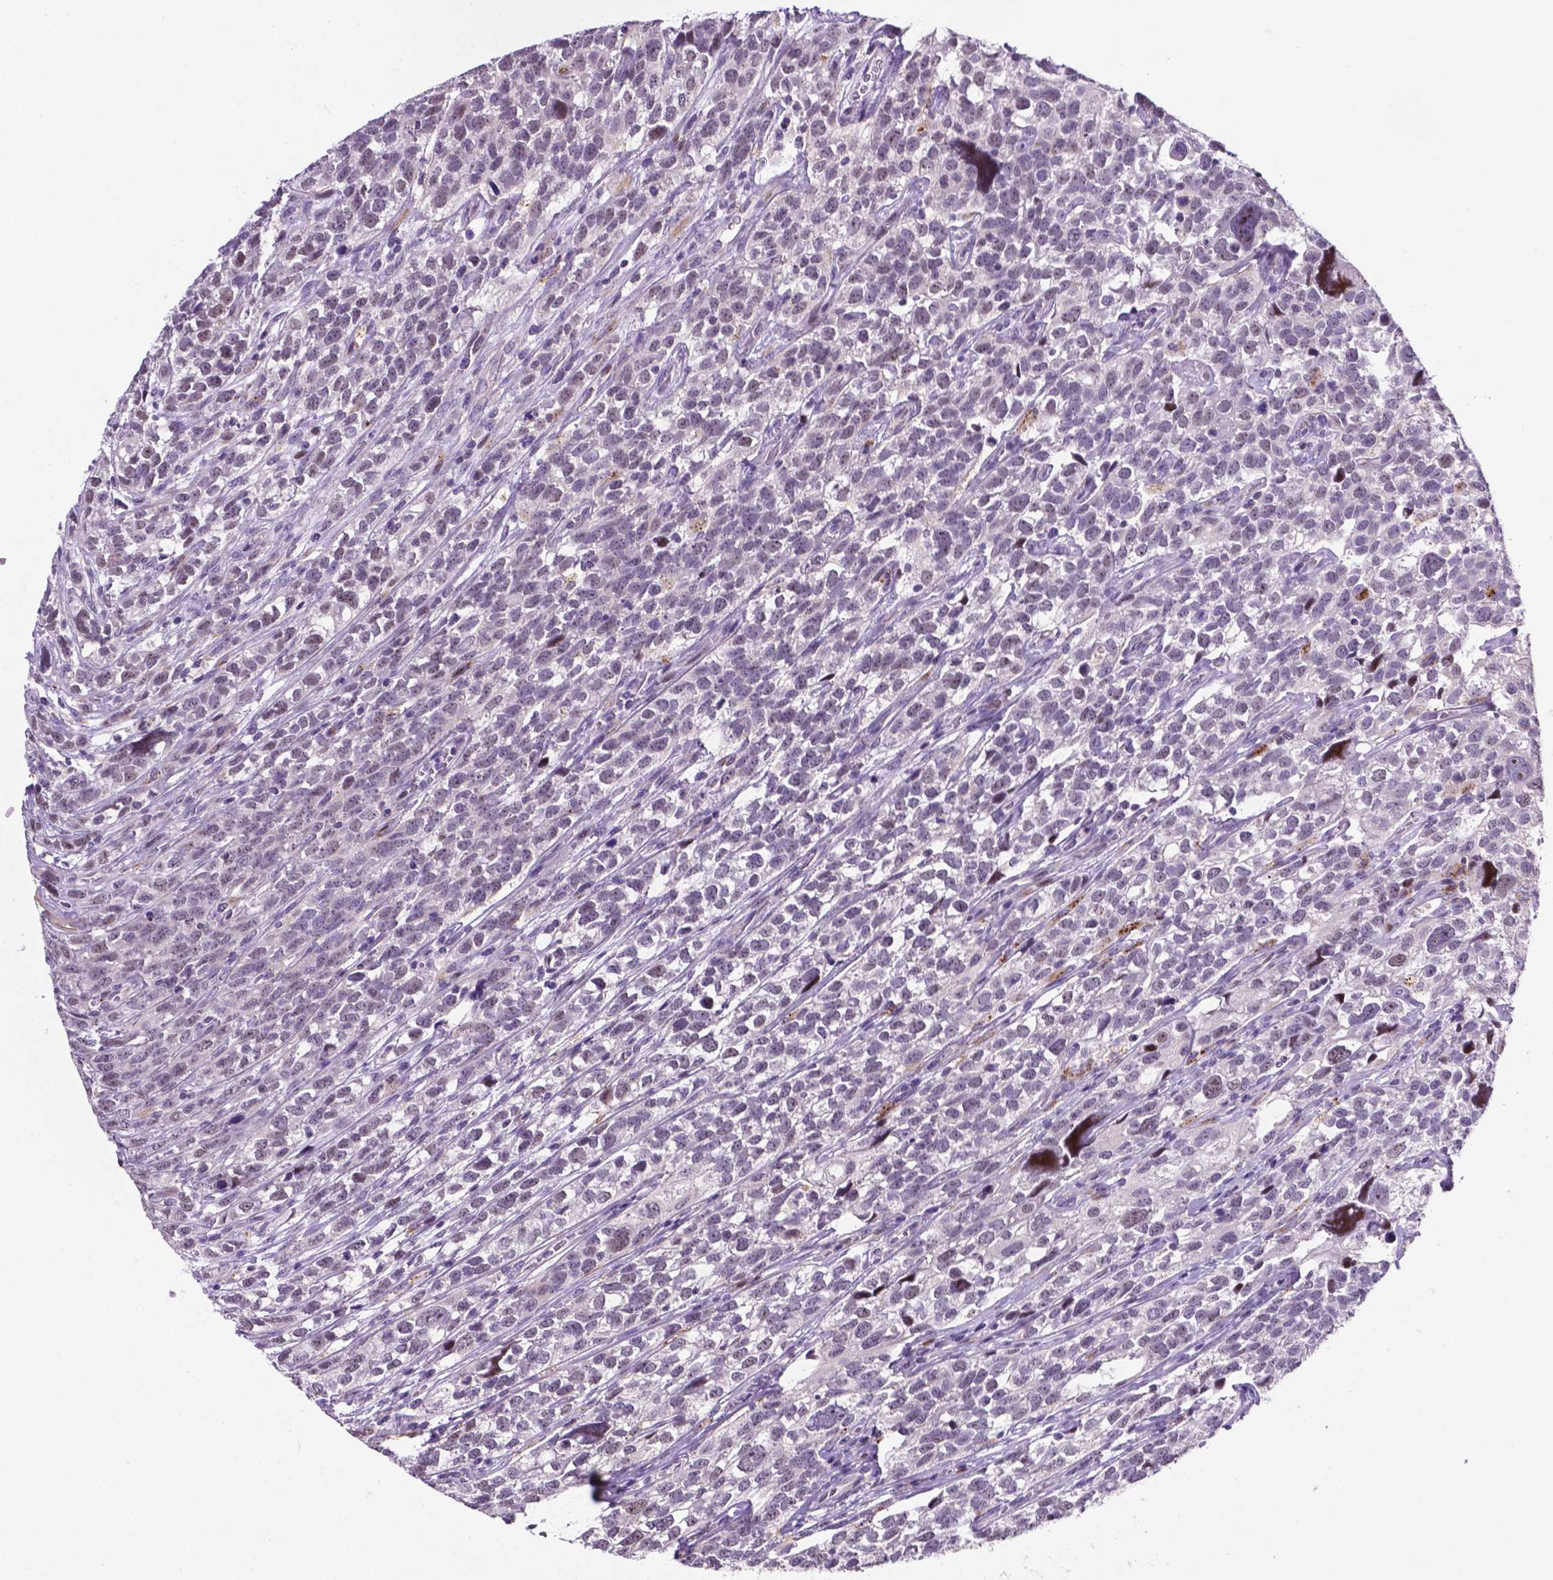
{"staining": {"intensity": "negative", "quantity": "none", "location": "none"}, "tissue": "urothelial cancer", "cell_type": "Tumor cells", "image_type": "cancer", "snomed": [{"axis": "morphology", "description": "Urothelial carcinoma, High grade"}, {"axis": "topography", "description": "Urinary bladder"}], "caption": "Urothelial cancer stained for a protein using IHC demonstrates no expression tumor cells.", "gene": "SMAD3", "patient": {"sex": "female", "age": 58}}